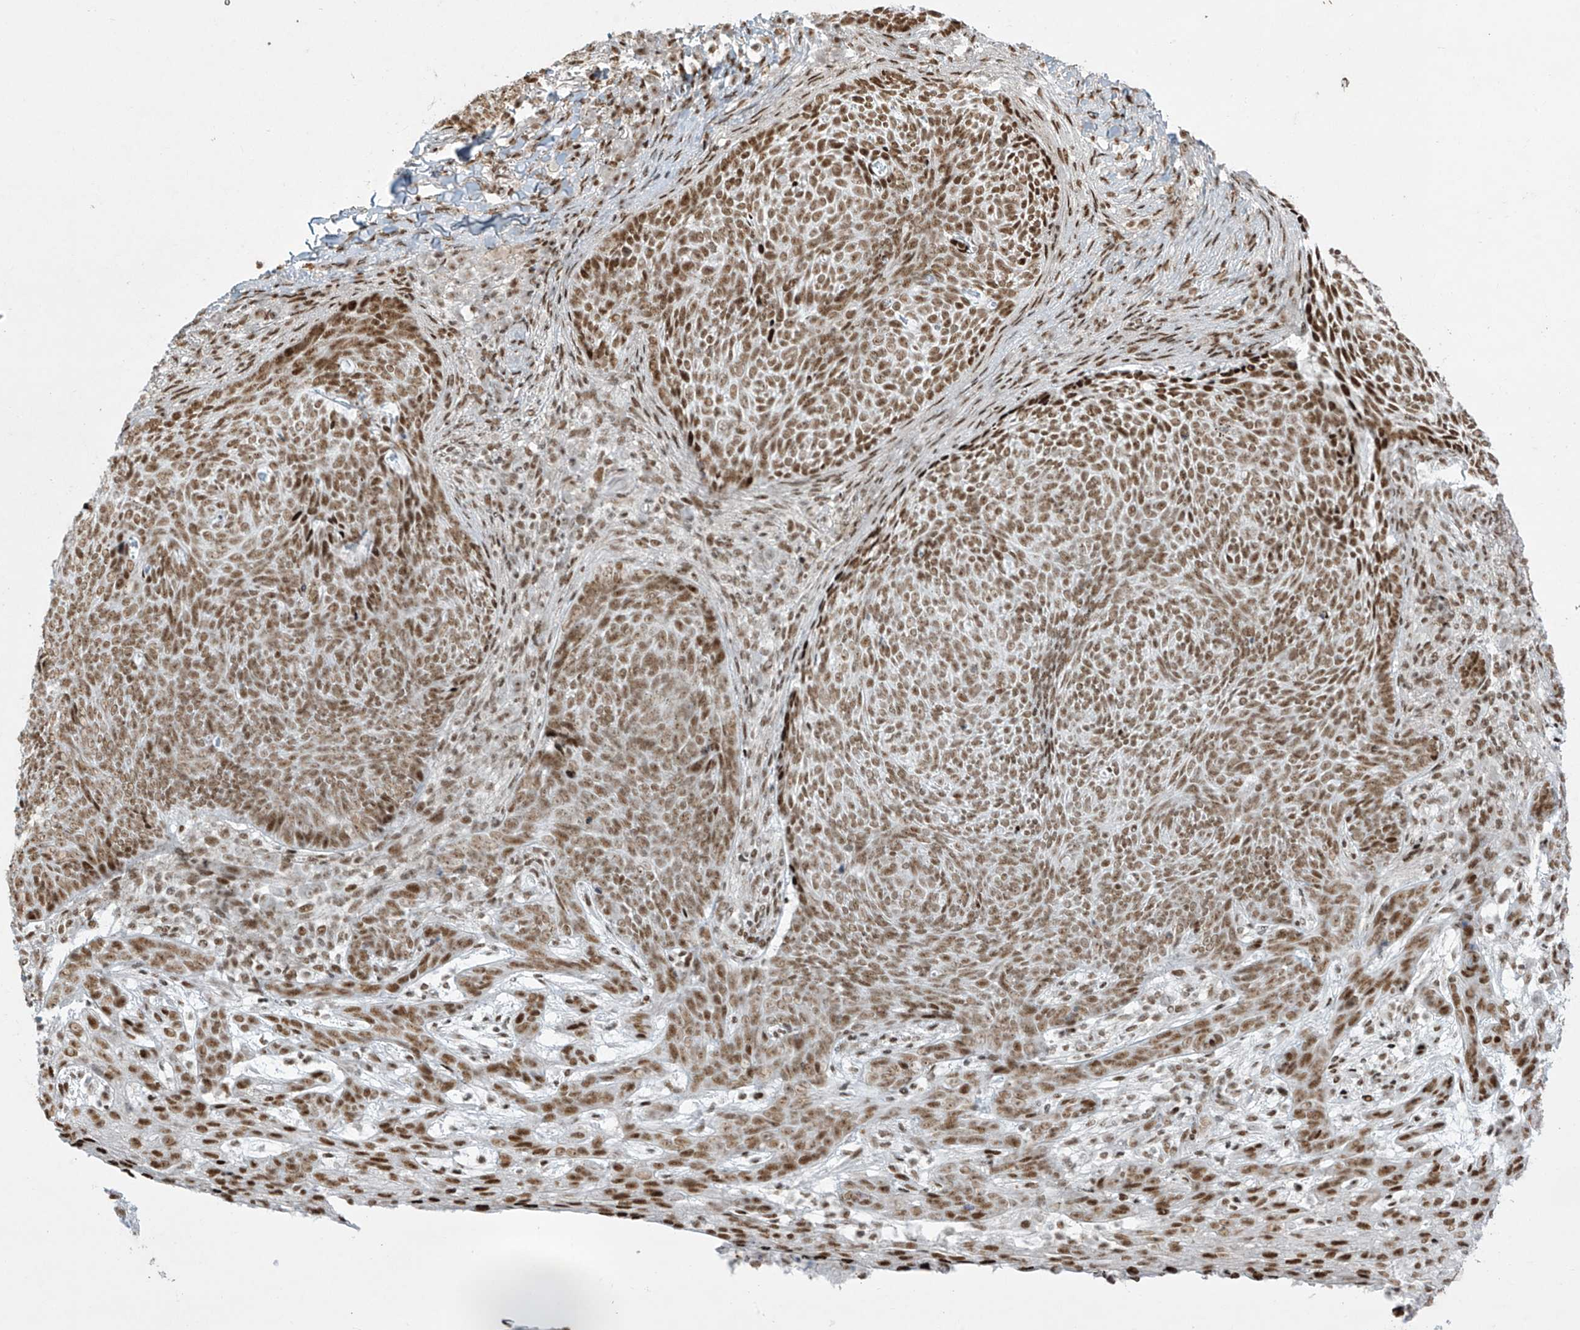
{"staining": {"intensity": "moderate", "quantity": ">75%", "location": "nuclear"}, "tissue": "skin cancer", "cell_type": "Tumor cells", "image_type": "cancer", "snomed": [{"axis": "morphology", "description": "Basal cell carcinoma"}, {"axis": "topography", "description": "Skin"}], "caption": "A medium amount of moderate nuclear expression is seen in approximately >75% of tumor cells in skin cancer (basal cell carcinoma) tissue.", "gene": "MS4A6A", "patient": {"sex": "male", "age": 85}}